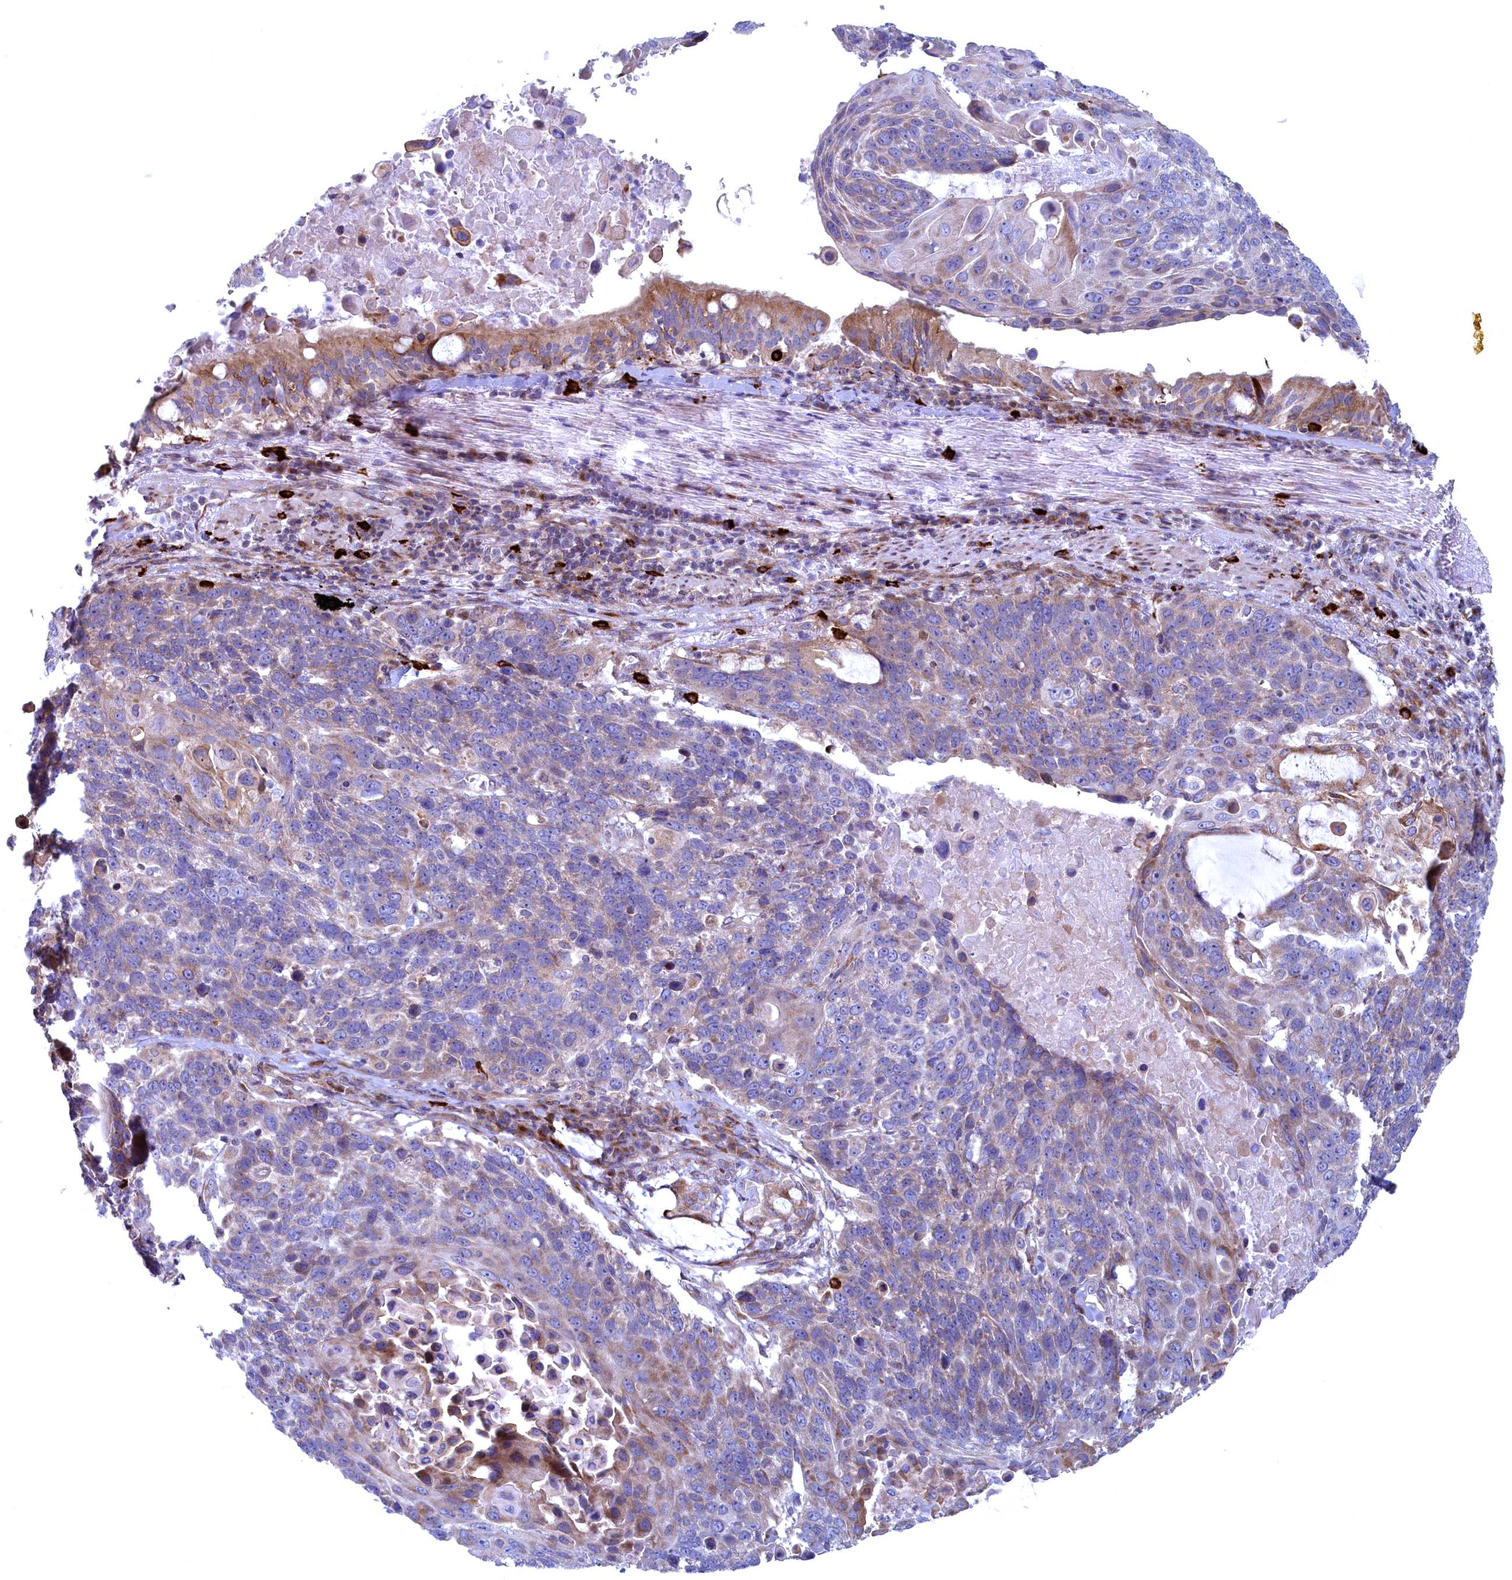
{"staining": {"intensity": "weak", "quantity": "<25%", "location": "cytoplasmic/membranous"}, "tissue": "lung cancer", "cell_type": "Tumor cells", "image_type": "cancer", "snomed": [{"axis": "morphology", "description": "Squamous cell carcinoma, NOS"}, {"axis": "topography", "description": "Lung"}], "caption": "Micrograph shows no protein expression in tumor cells of squamous cell carcinoma (lung) tissue.", "gene": "MTFMT", "patient": {"sex": "male", "age": 66}}